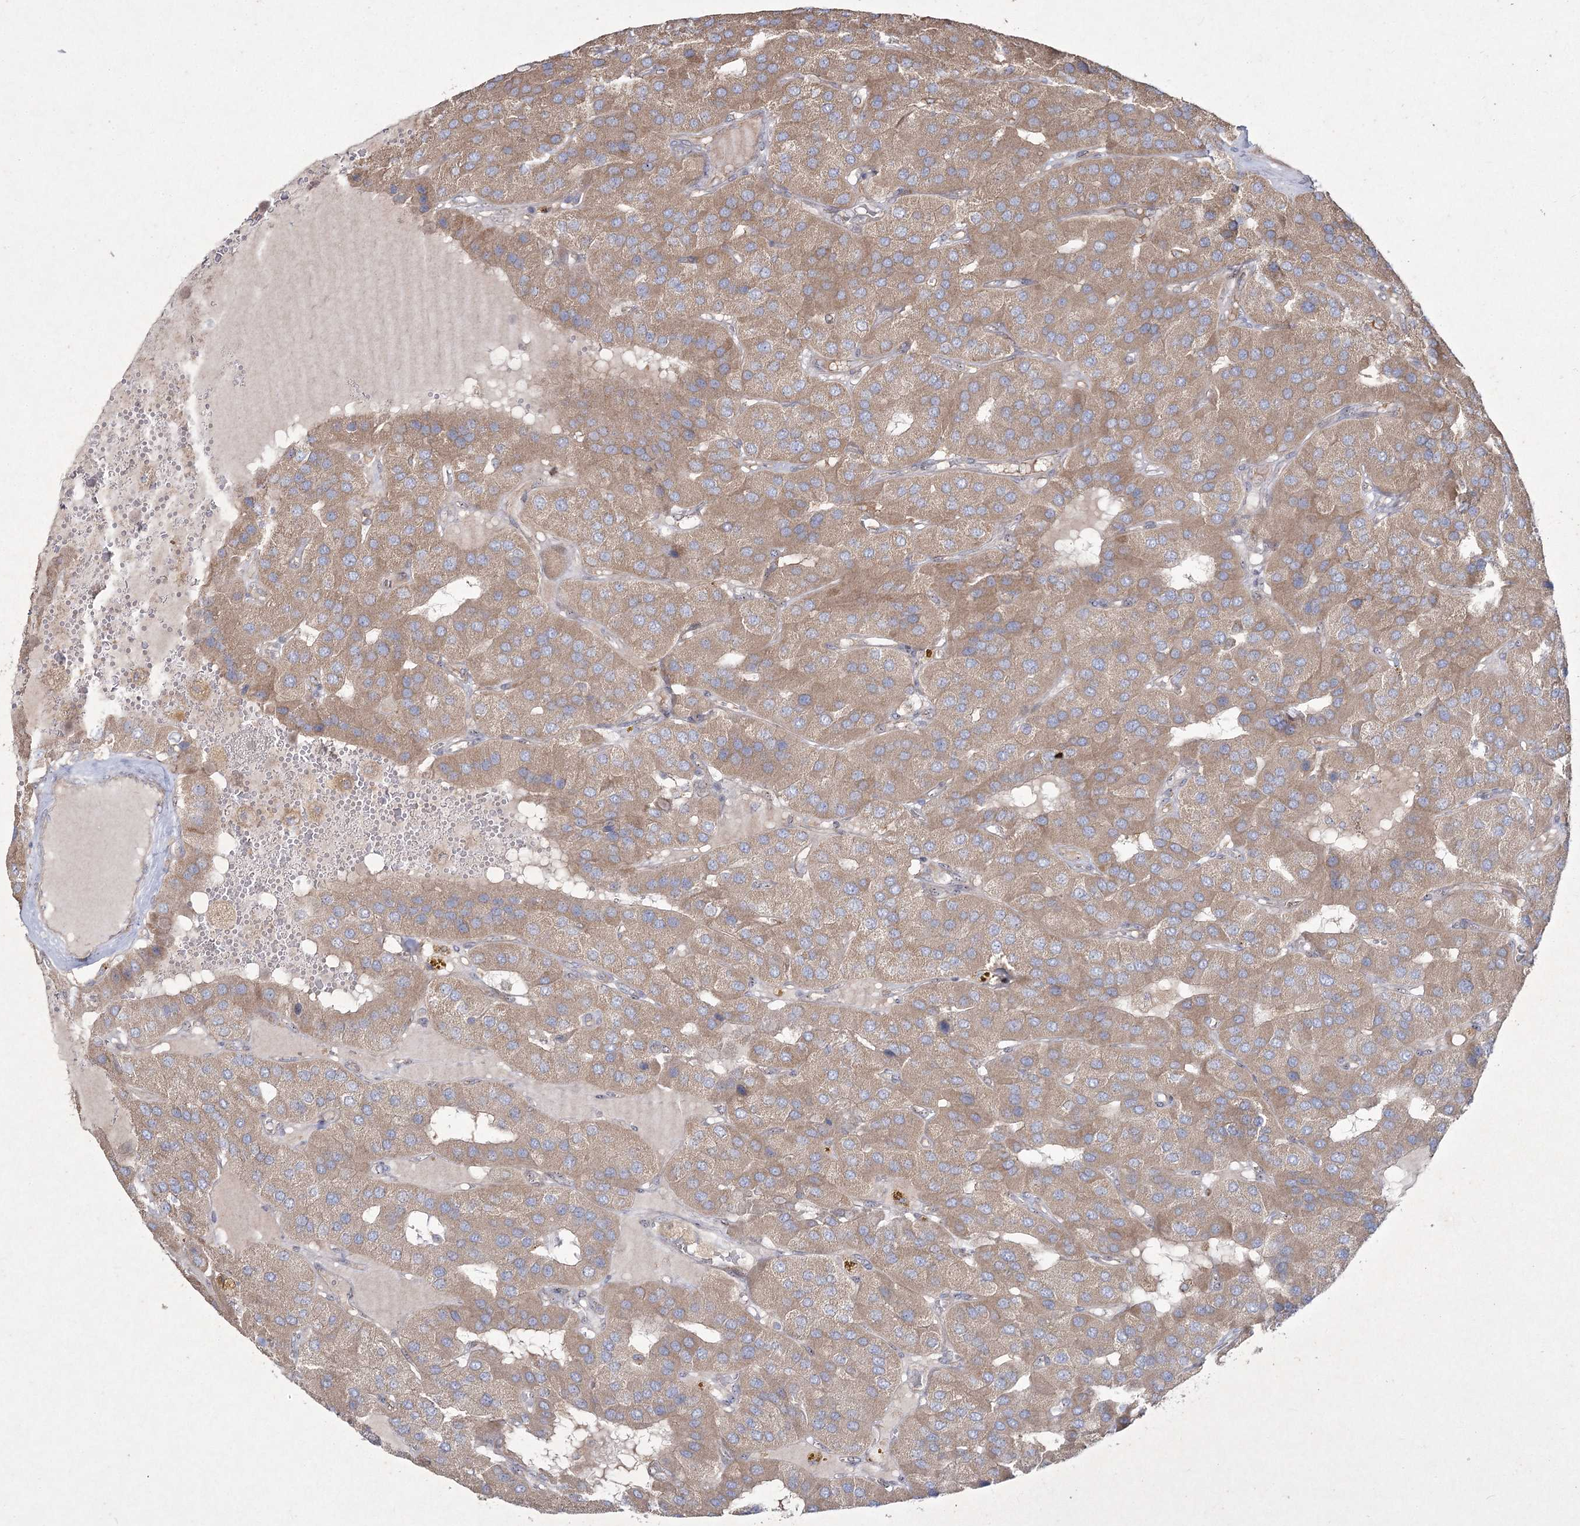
{"staining": {"intensity": "moderate", "quantity": ">75%", "location": "cytoplasmic/membranous"}, "tissue": "parathyroid gland", "cell_type": "Glandular cells", "image_type": "normal", "snomed": [{"axis": "morphology", "description": "Normal tissue, NOS"}, {"axis": "morphology", "description": "Adenoma, NOS"}, {"axis": "topography", "description": "Parathyroid gland"}], "caption": "A brown stain highlights moderate cytoplasmic/membranous expression of a protein in glandular cells of unremarkable parathyroid gland.", "gene": "SH3TC1", "patient": {"sex": "female", "age": 86}}